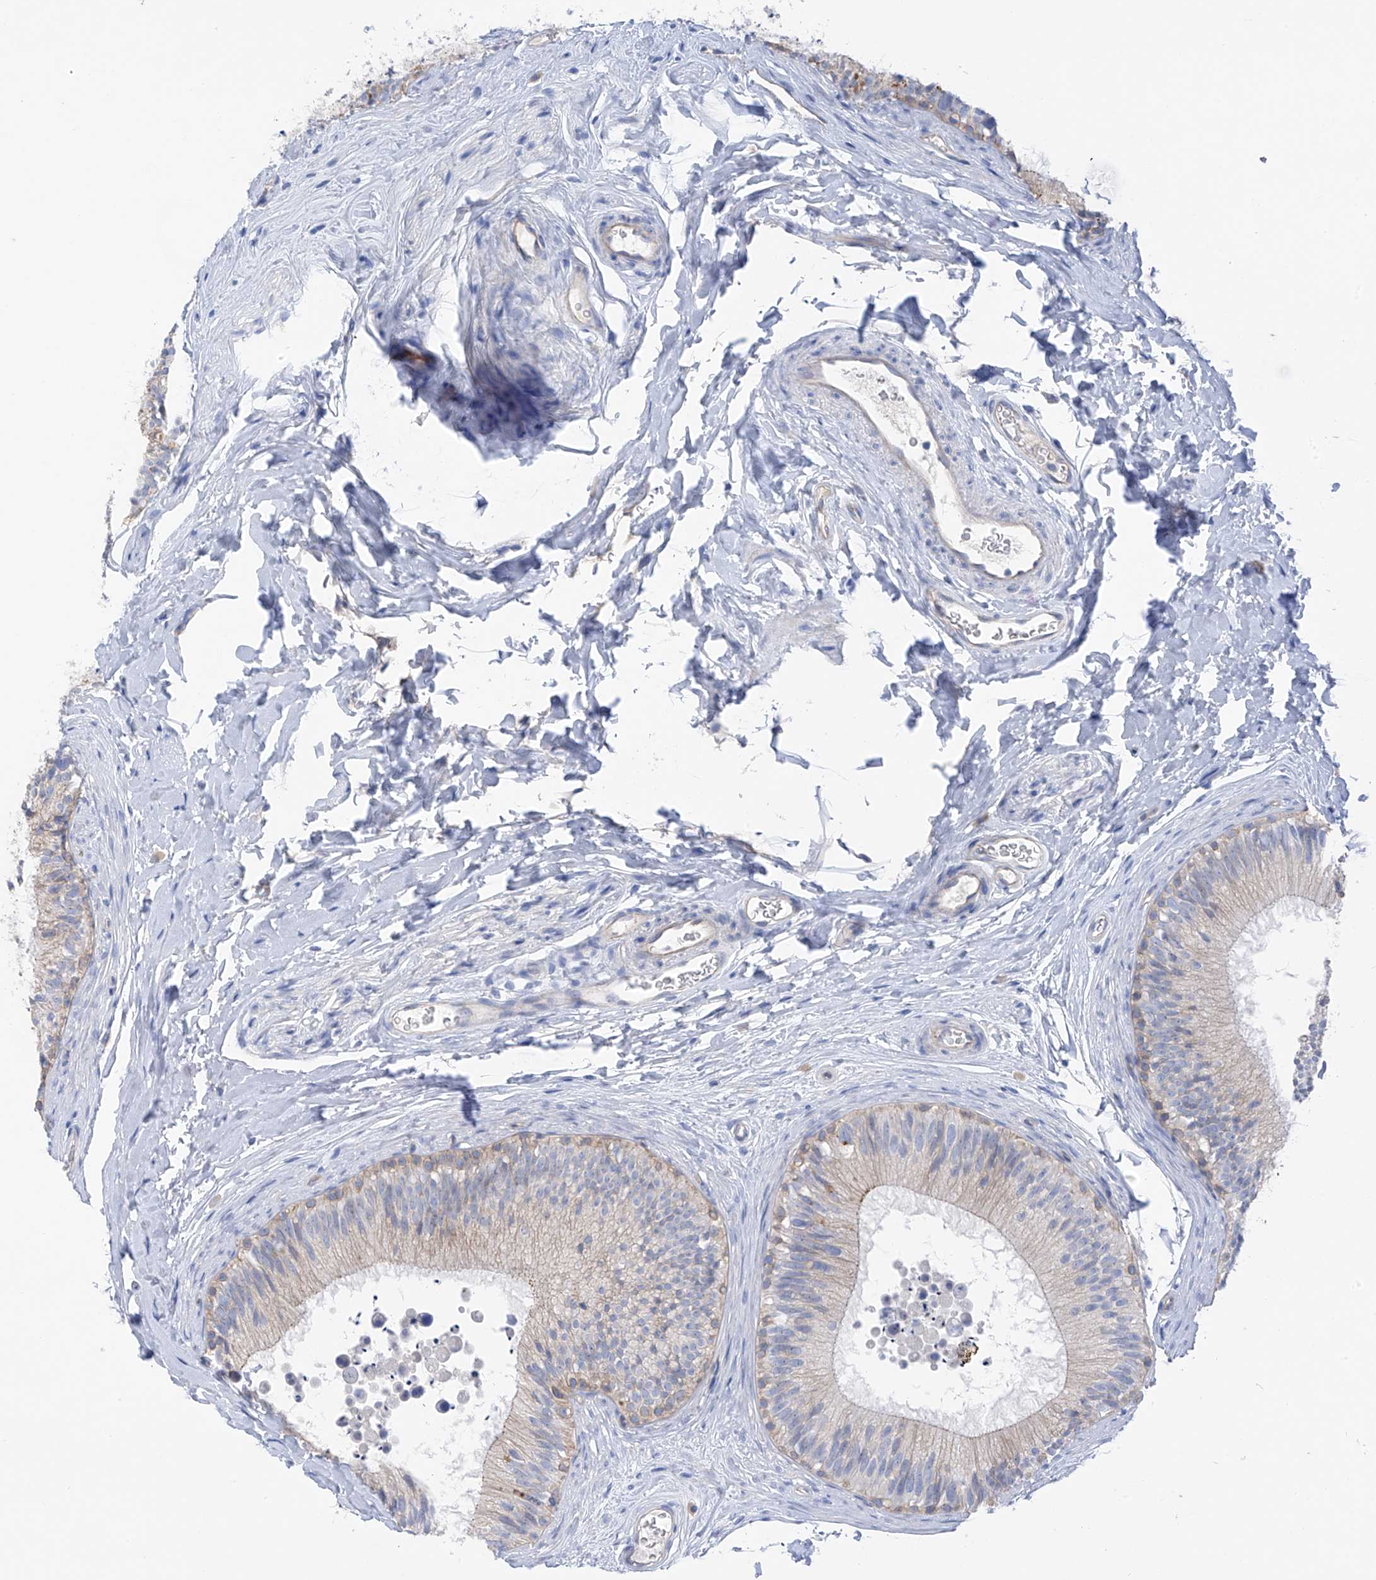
{"staining": {"intensity": "moderate", "quantity": "<25%", "location": "cytoplasmic/membranous"}, "tissue": "epididymis", "cell_type": "Glandular cells", "image_type": "normal", "snomed": [{"axis": "morphology", "description": "Normal tissue, NOS"}, {"axis": "topography", "description": "Epididymis"}], "caption": "High-magnification brightfield microscopy of unremarkable epididymis stained with DAB (3,3'-diaminobenzidine) (brown) and counterstained with hematoxylin (blue). glandular cells exhibit moderate cytoplasmic/membranous positivity is seen in approximately<25% of cells.", "gene": "ITGA9", "patient": {"sex": "male", "age": 29}}